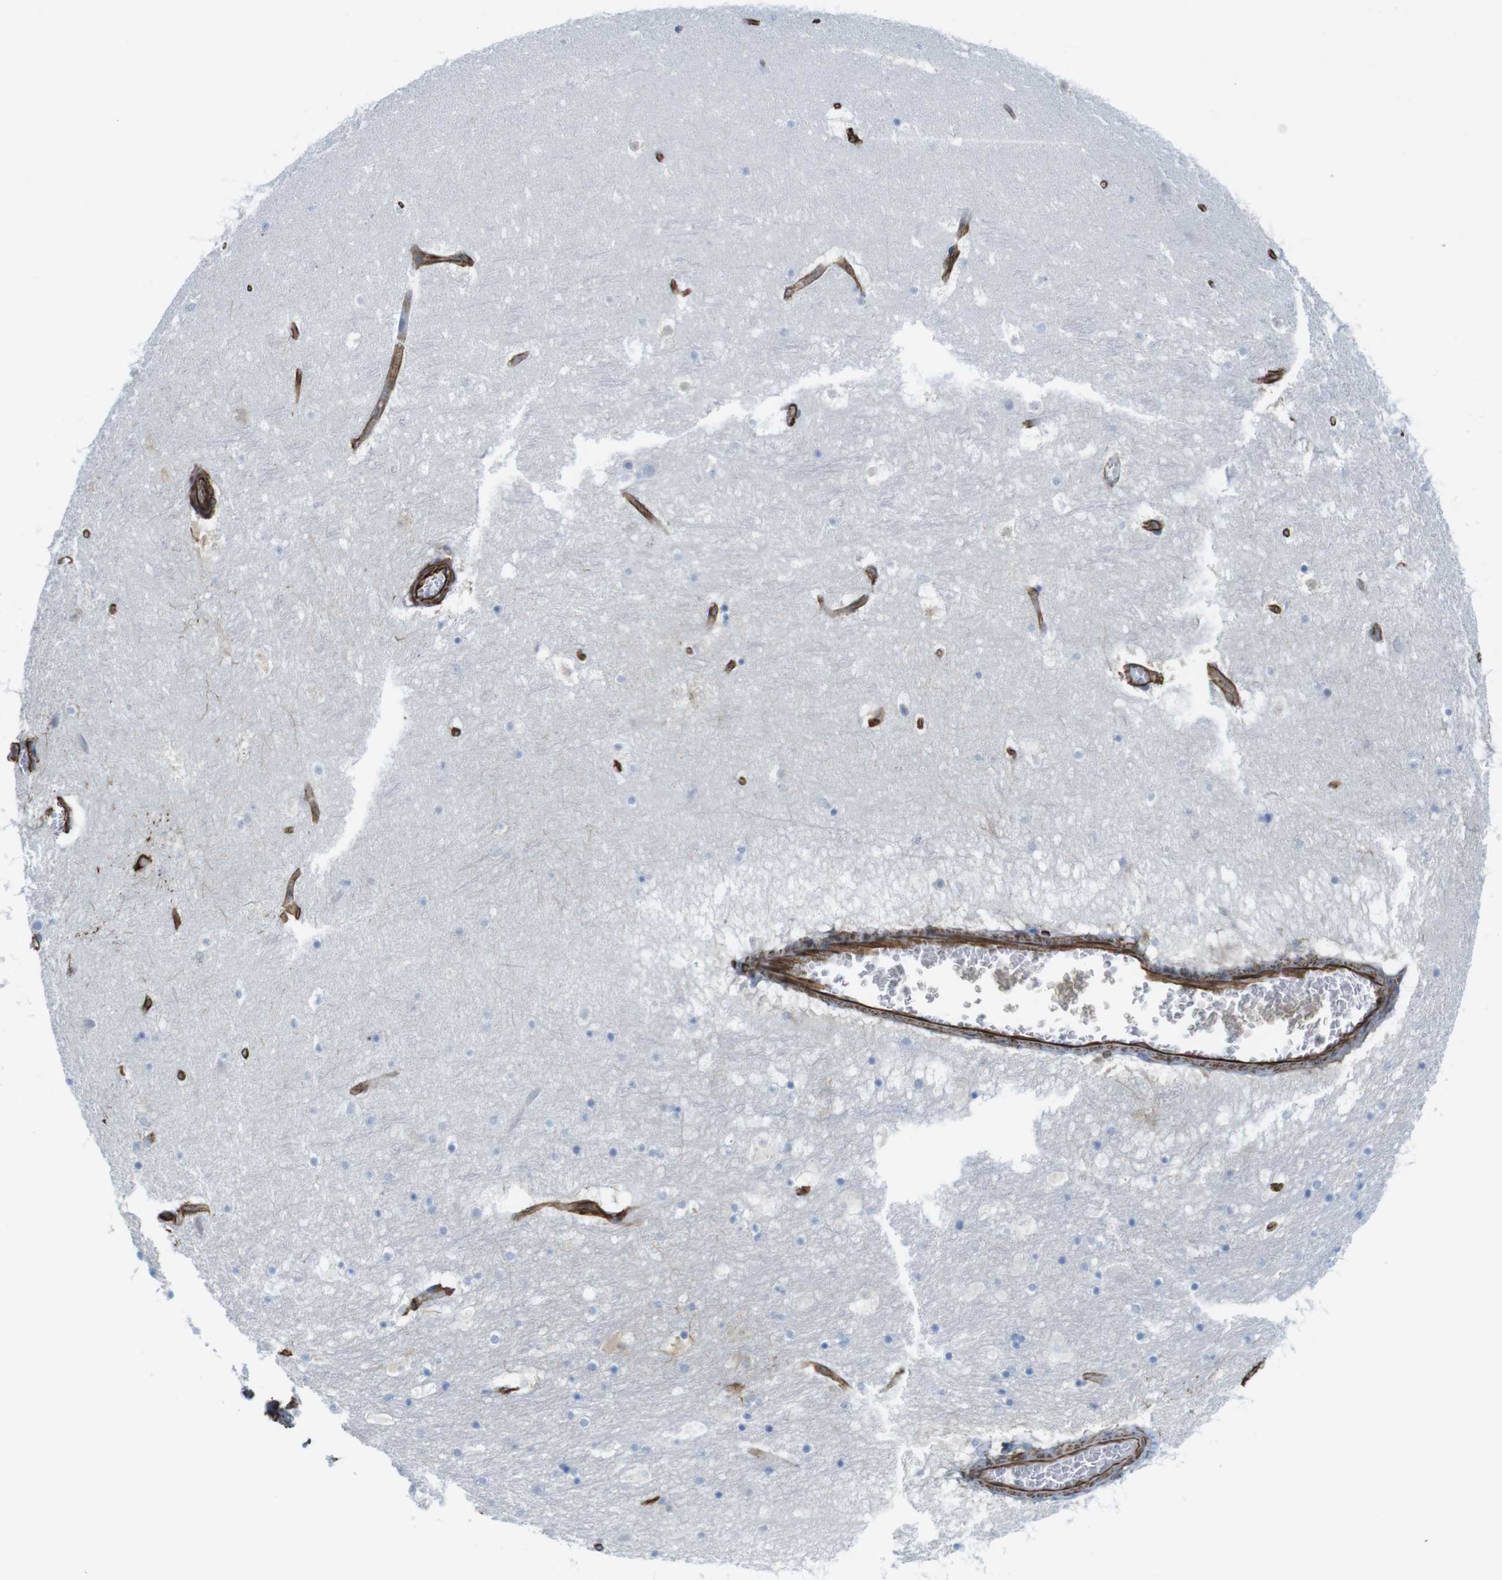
{"staining": {"intensity": "negative", "quantity": "none", "location": "none"}, "tissue": "hippocampus", "cell_type": "Glial cells", "image_type": "normal", "snomed": [{"axis": "morphology", "description": "Normal tissue, NOS"}, {"axis": "topography", "description": "Hippocampus"}], "caption": "This is an immunohistochemistry (IHC) micrograph of benign human hippocampus. There is no staining in glial cells.", "gene": "RALGPS1", "patient": {"sex": "male", "age": 45}}